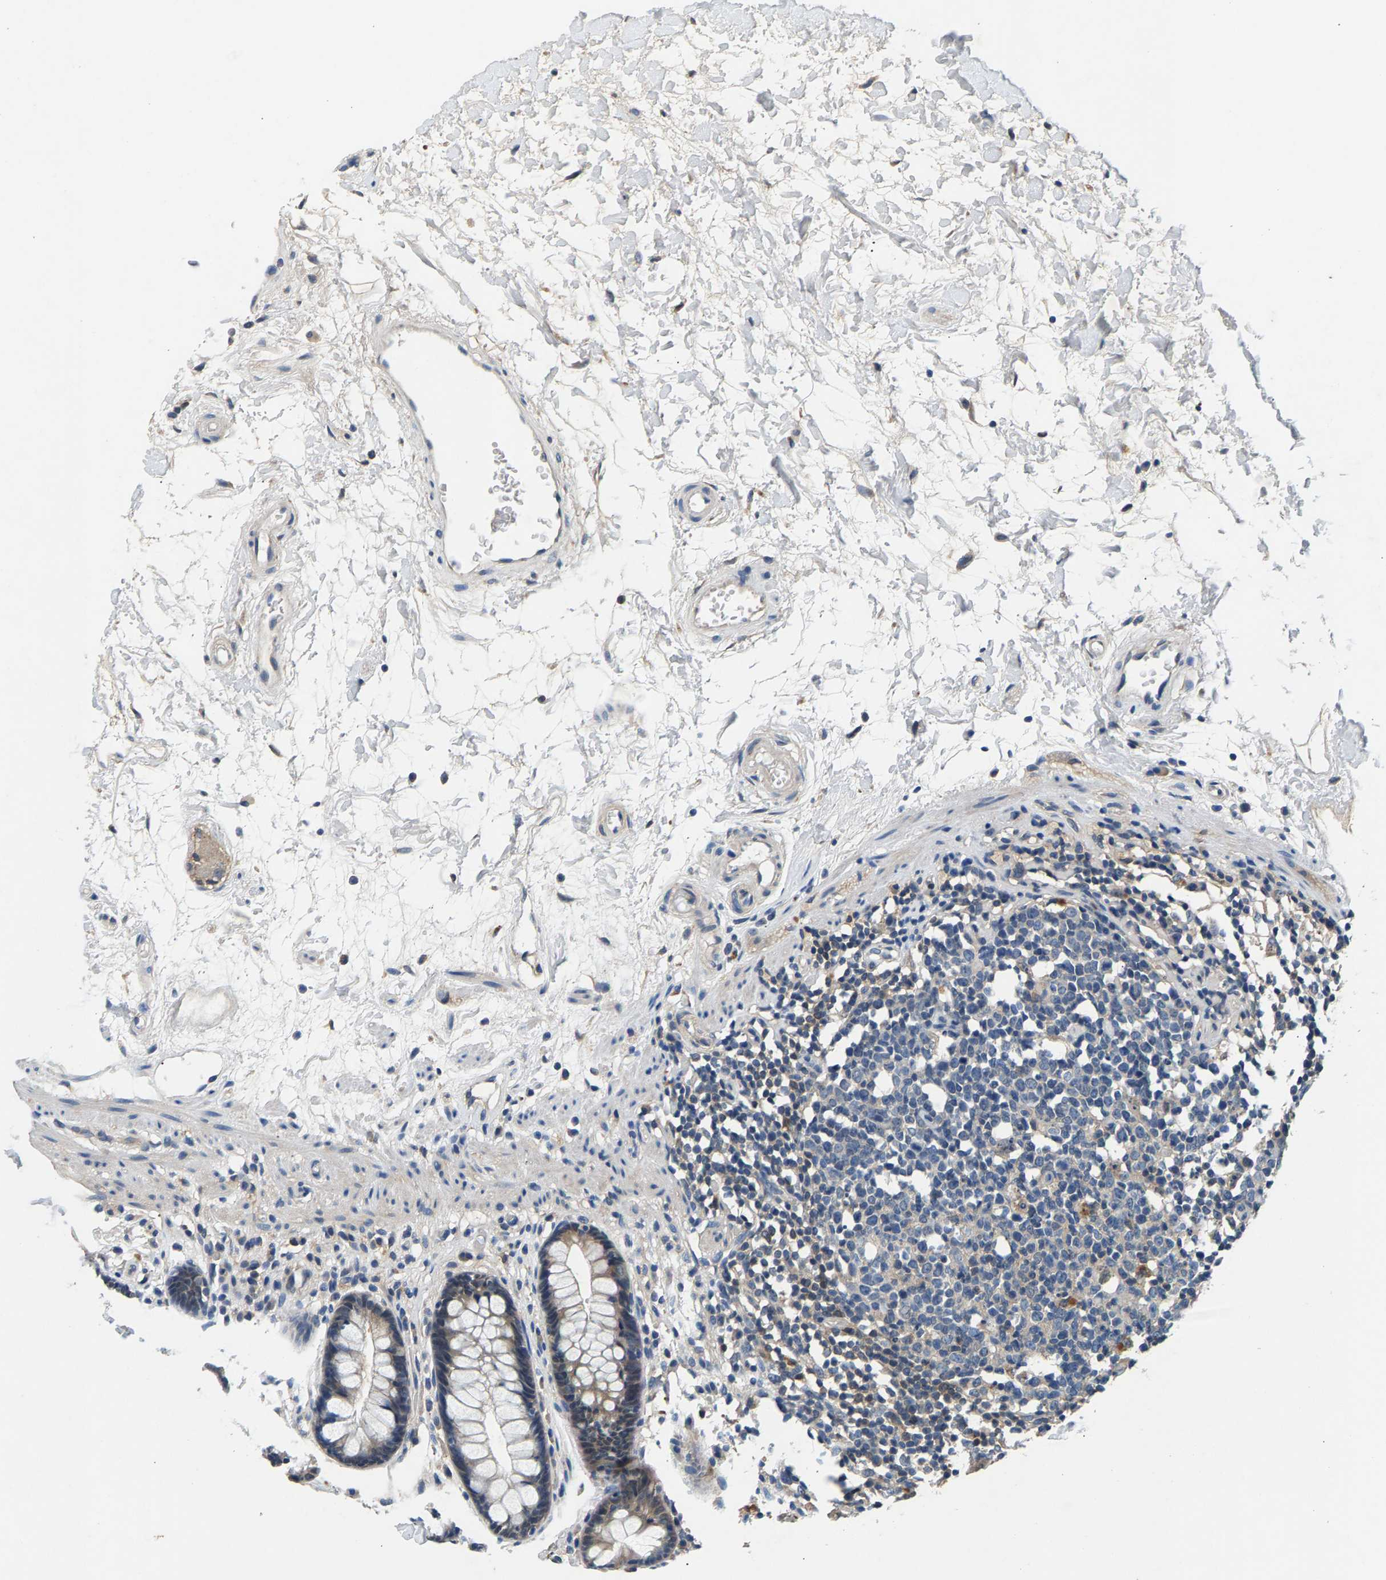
{"staining": {"intensity": "moderate", "quantity": ">75%", "location": "cytoplasmic/membranous"}, "tissue": "rectum", "cell_type": "Glandular cells", "image_type": "normal", "snomed": [{"axis": "morphology", "description": "Normal tissue, NOS"}, {"axis": "topography", "description": "Rectum"}], "caption": "Benign rectum shows moderate cytoplasmic/membranous staining in about >75% of glandular cells.", "gene": "NT5C", "patient": {"sex": "male", "age": 64}}